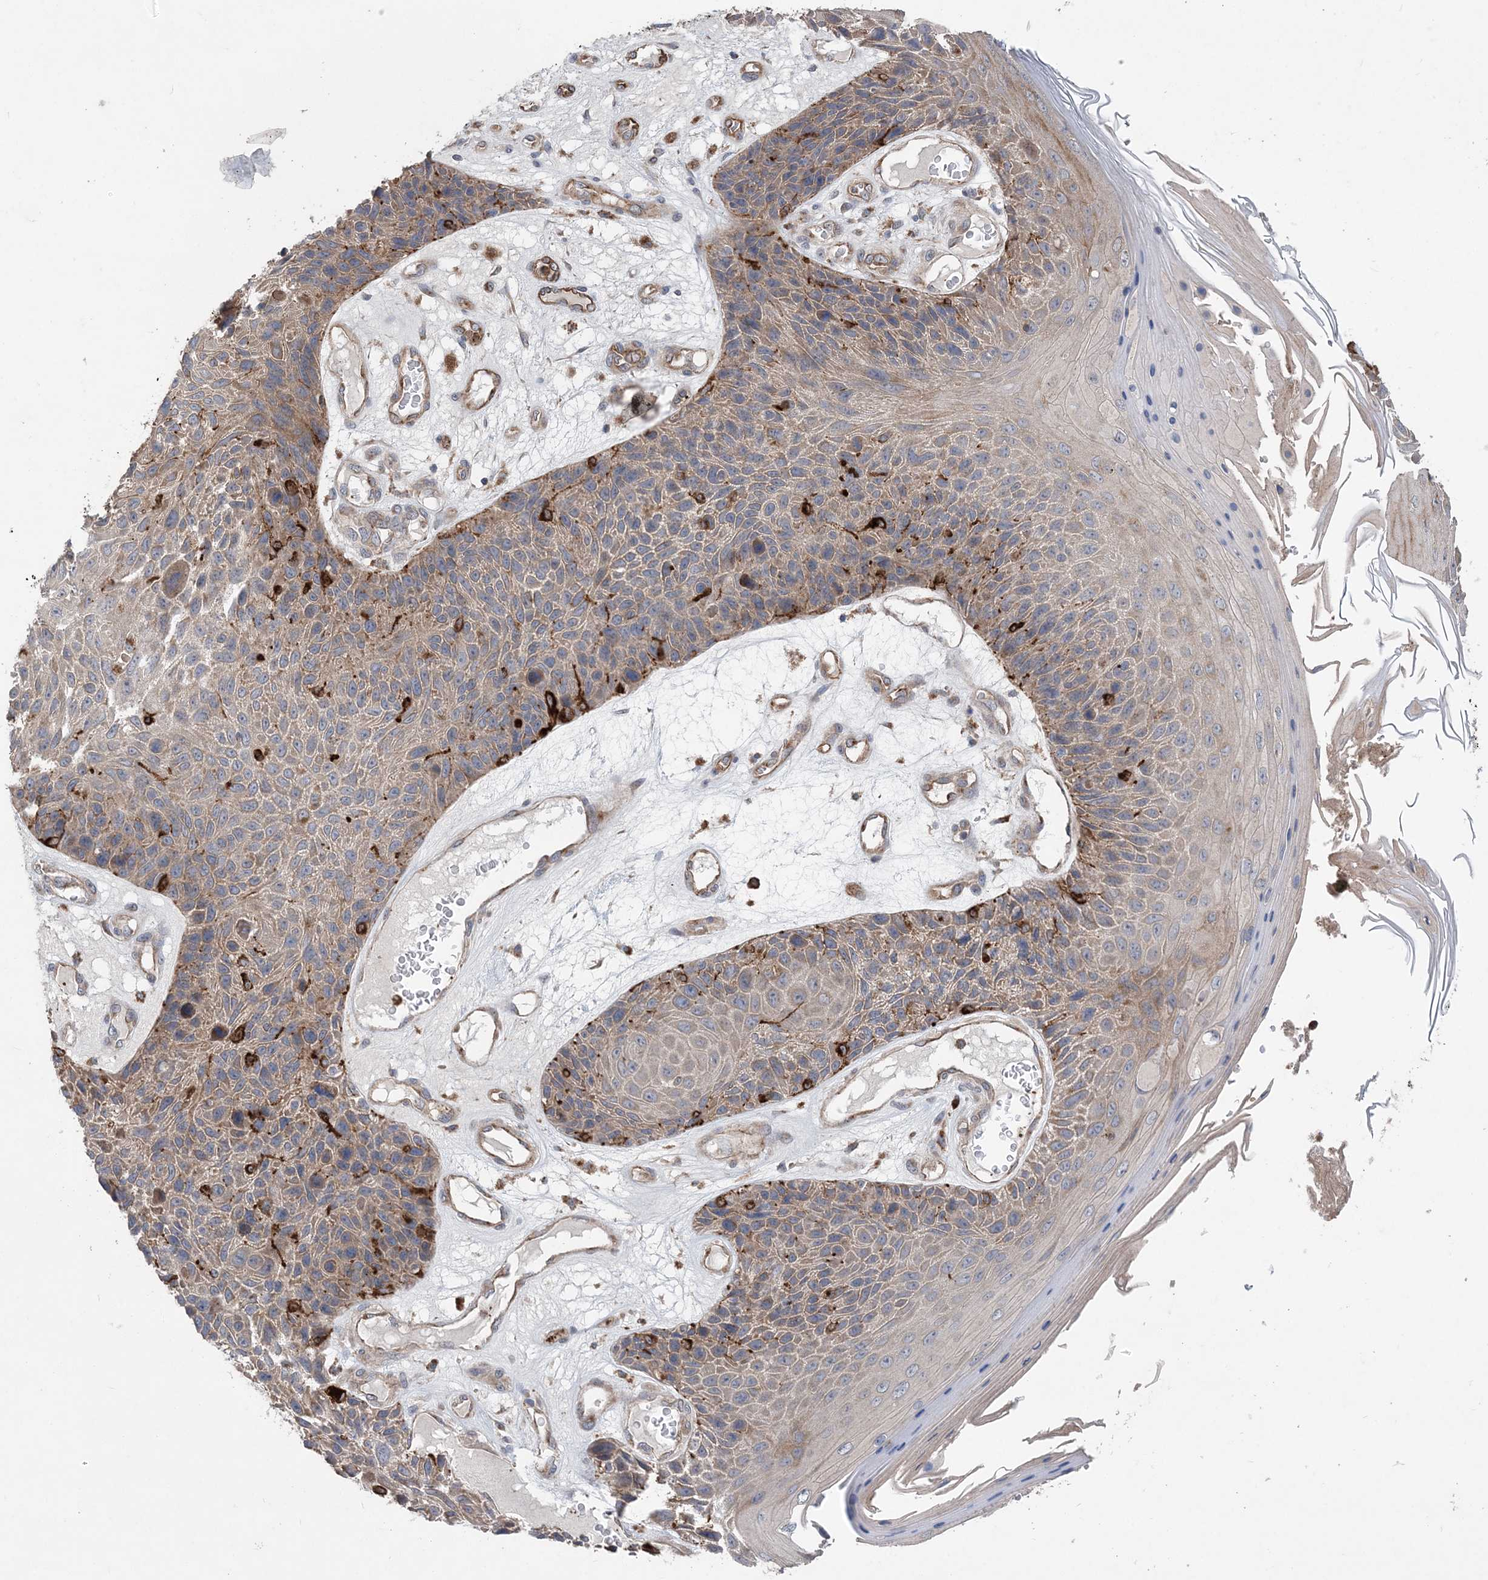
{"staining": {"intensity": "negative", "quantity": "none", "location": "none"}, "tissue": "skin cancer", "cell_type": "Tumor cells", "image_type": "cancer", "snomed": [{"axis": "morphology", "description": "Squamous cell carcinoma, NOS"}, {"axis": "topography", "description": "Skin"}], "caption": "Immunohistochemistry micrograph of neoplastic tissue: human squamous cell carcinoma (skin) stained with DAB demonstrates no significant protein positivity in tumor cells.", "gene": "PTTG1IP", "patient": {"sex": "female", "age": 88}}